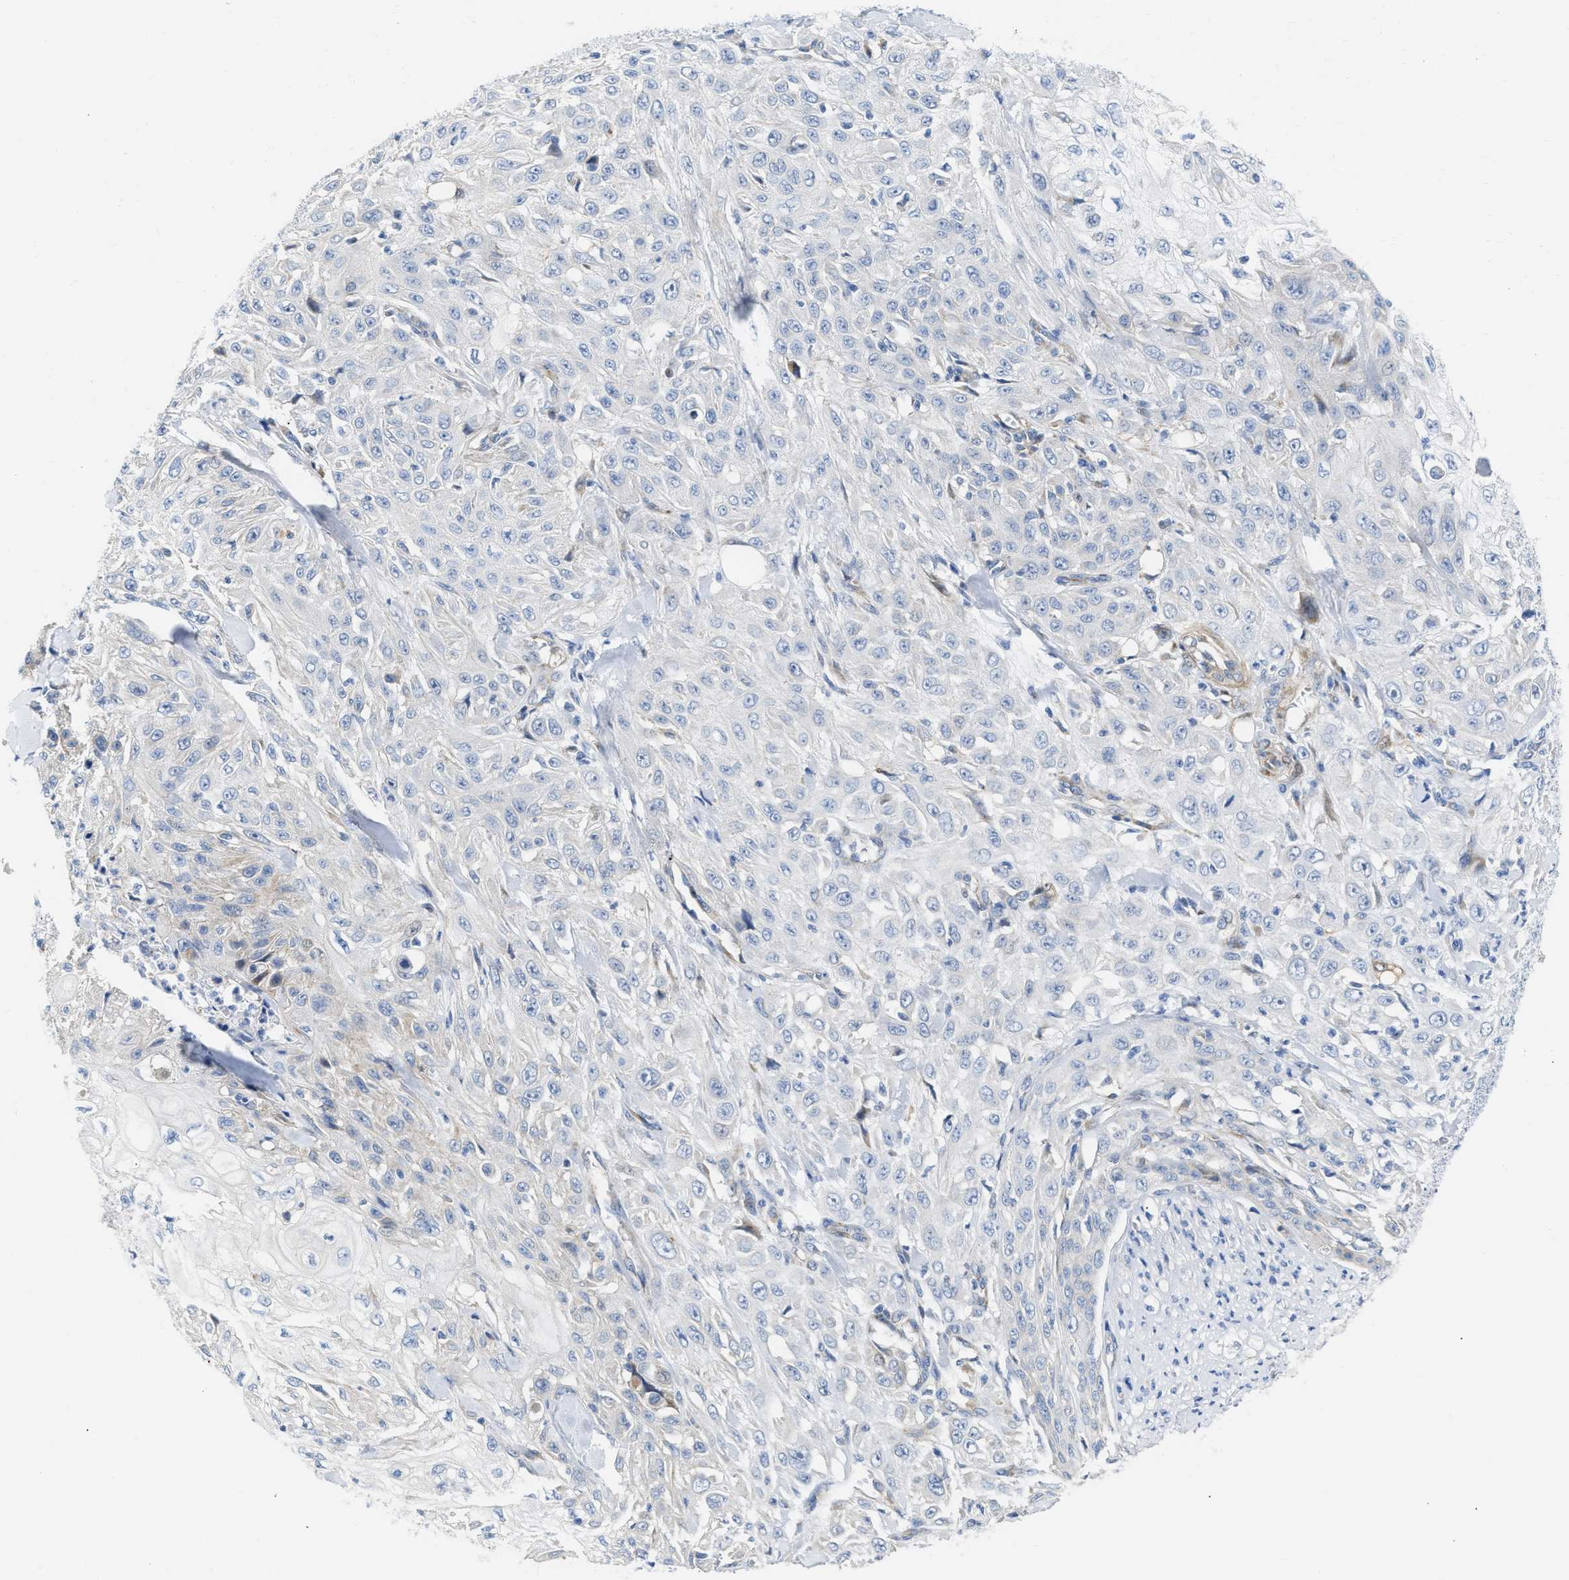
{"staining": {"intensity": "negative", "quantity": "none", "location": "none"}, "tissue": "skin cancer", "cell_type": "Tumor cells", "image_type": "cancer", "snomed": [{"axis": "morphology", "description": "Squamous cell carcinoma, NOS"}, {"axis": "morphology", "description": "Squamous cell carcinoma, metastatic, NOS"}, {"axis": "topography", "description": "Skin"}, {"axis": "topography", "description": "Lymph node"}], "caption": "IHC of skin cancer demonstrates no staining in tumor cells.", "gene": "FHL1", "patient": {"sex": "male", "age": 75}}